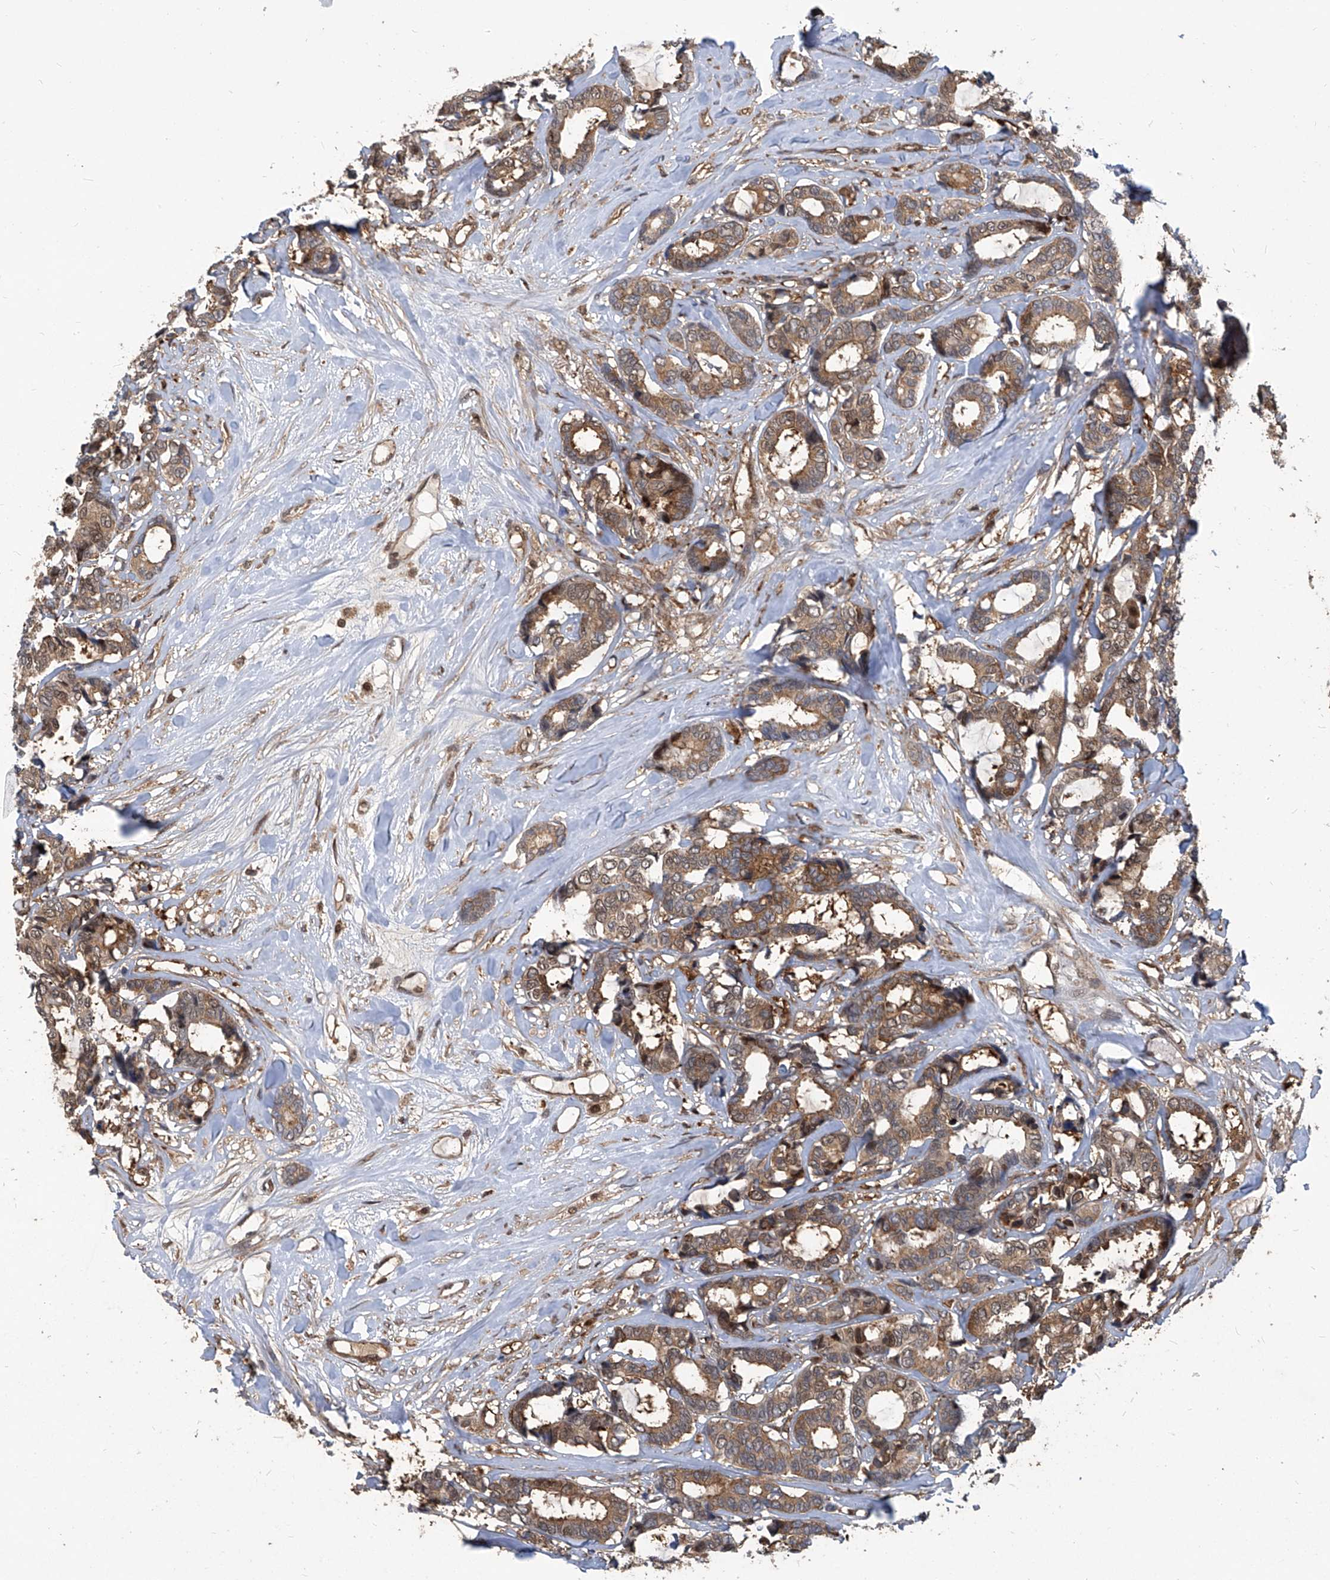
{"staining": {"intensity": "moderate", "quantity": ">75%", "location": "cytoplasmic/membranous"}, "tissue": "breast cancer", "cell_type": "Tumor cells", "image_type": "cancer", "snomed": [{"axis": "morphology", "description": "Duct carcinoma"}, {"axis": "topography", "description": "Breast"}], "caption": "DAB (3,3'-diaminobenzidine) immunohistochemical staining of human breast cancer (infiltrating ductal carcinoma) displays moderate cytoplasmic/membranous protein positivity in approximately >75% of tumor cells. The protein is shown in brown color, while the nuclei are stained blue.", "gene": "PSMB1", "patient": {"sex": "female", "age": 87}}